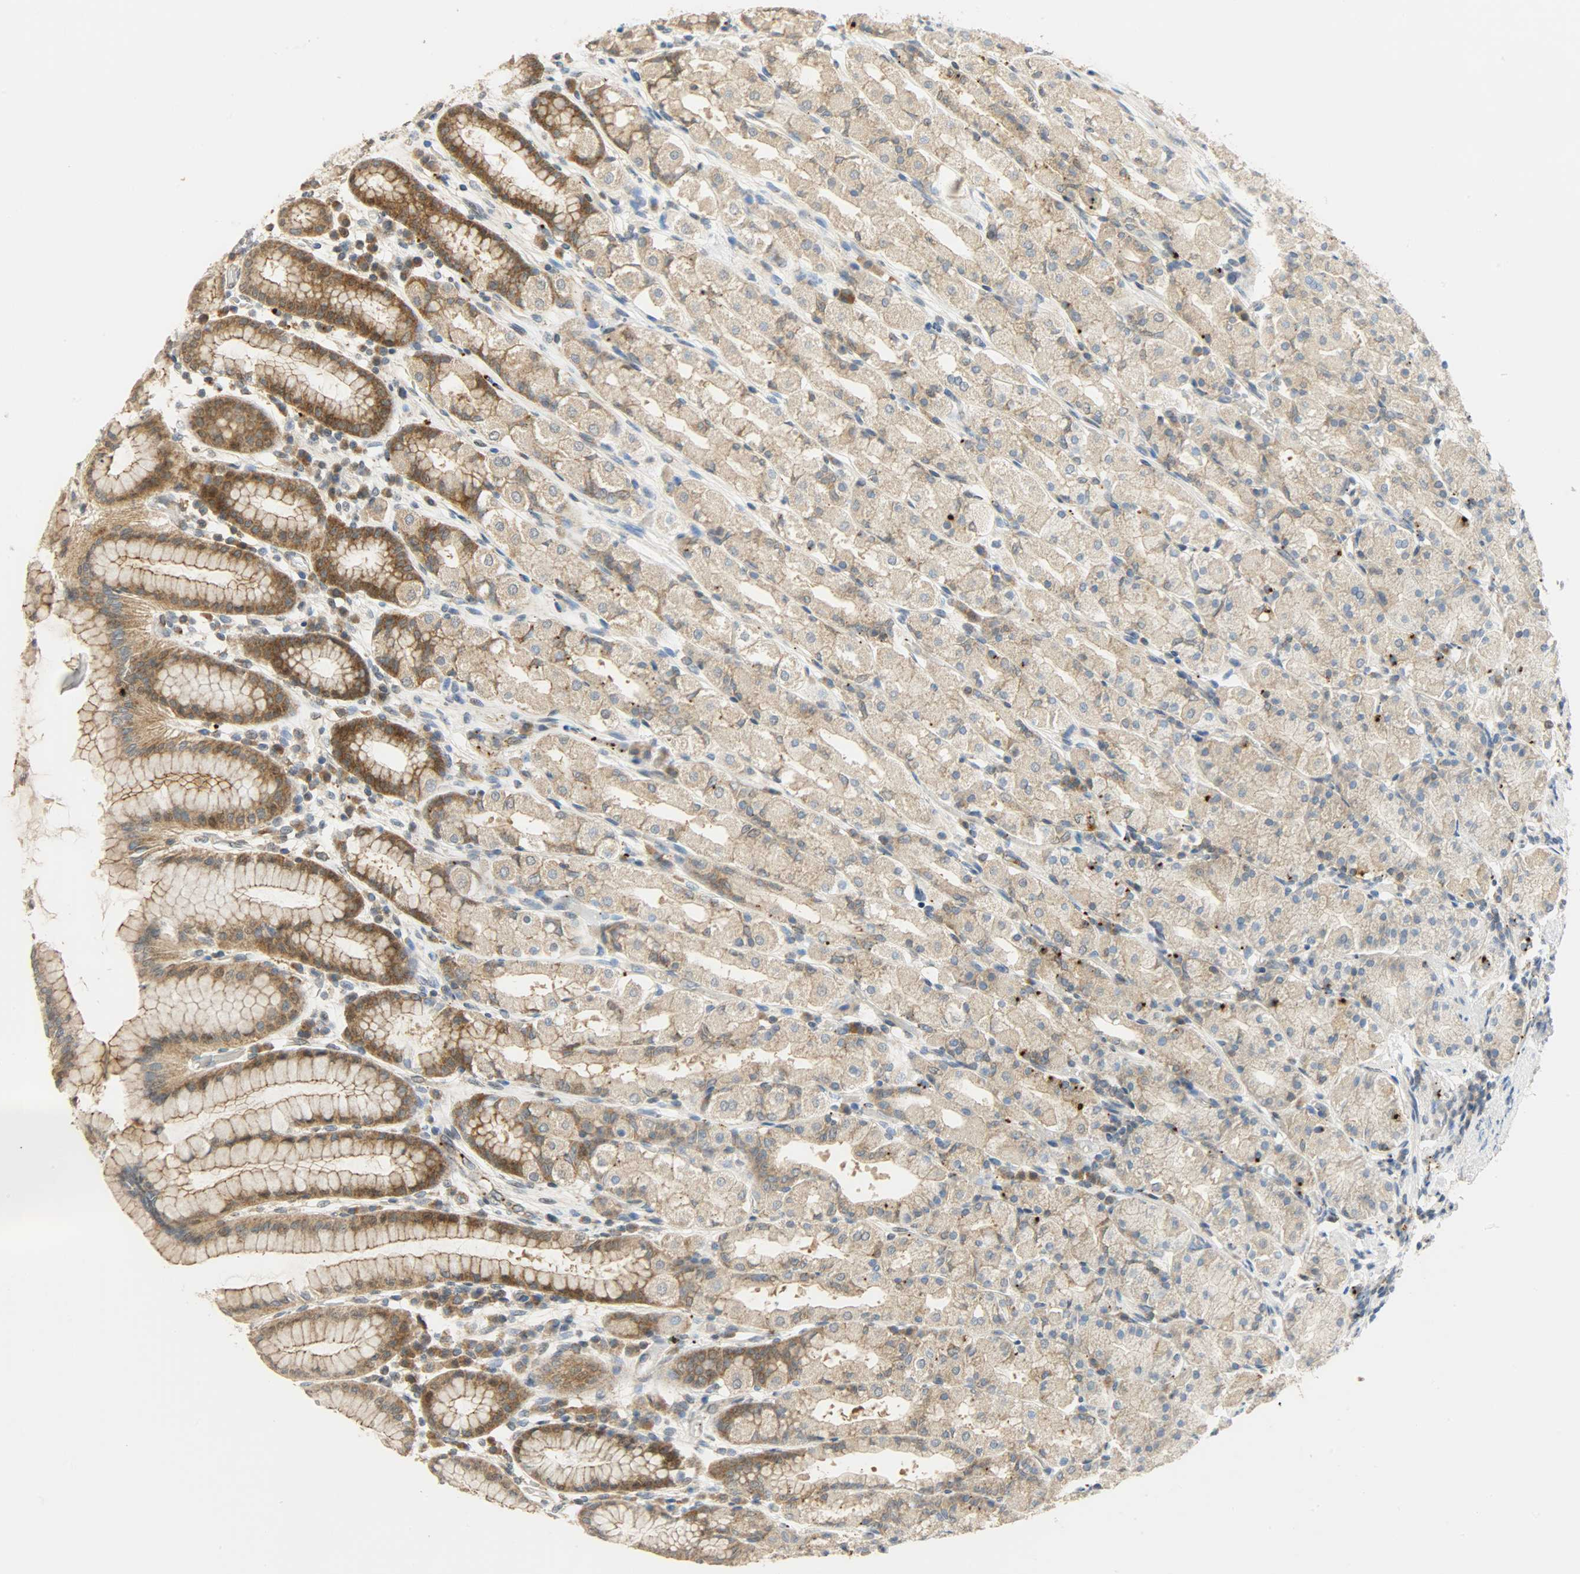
{"staining": {"intensity": "moderate", "quantity": ">75%", "location": "cytoplasmic/membranous"}, "tissue": "stomach", "cell_type": "Glandular cells", "image_type": "normal", "snomed": [{"axis": "morphology", "description": "Normal tissue, NOS"}, {"axis": "topography", "description": "Stomach, upper"}], "caption": "Immunohistochemical staining of benign human stomach shows medium levels of moderate cytoplasmic/membranous positivity in approximately >75% of glandular cells.", "gene": "GIT2", "patient": {"sex": "male", "age": 68}}